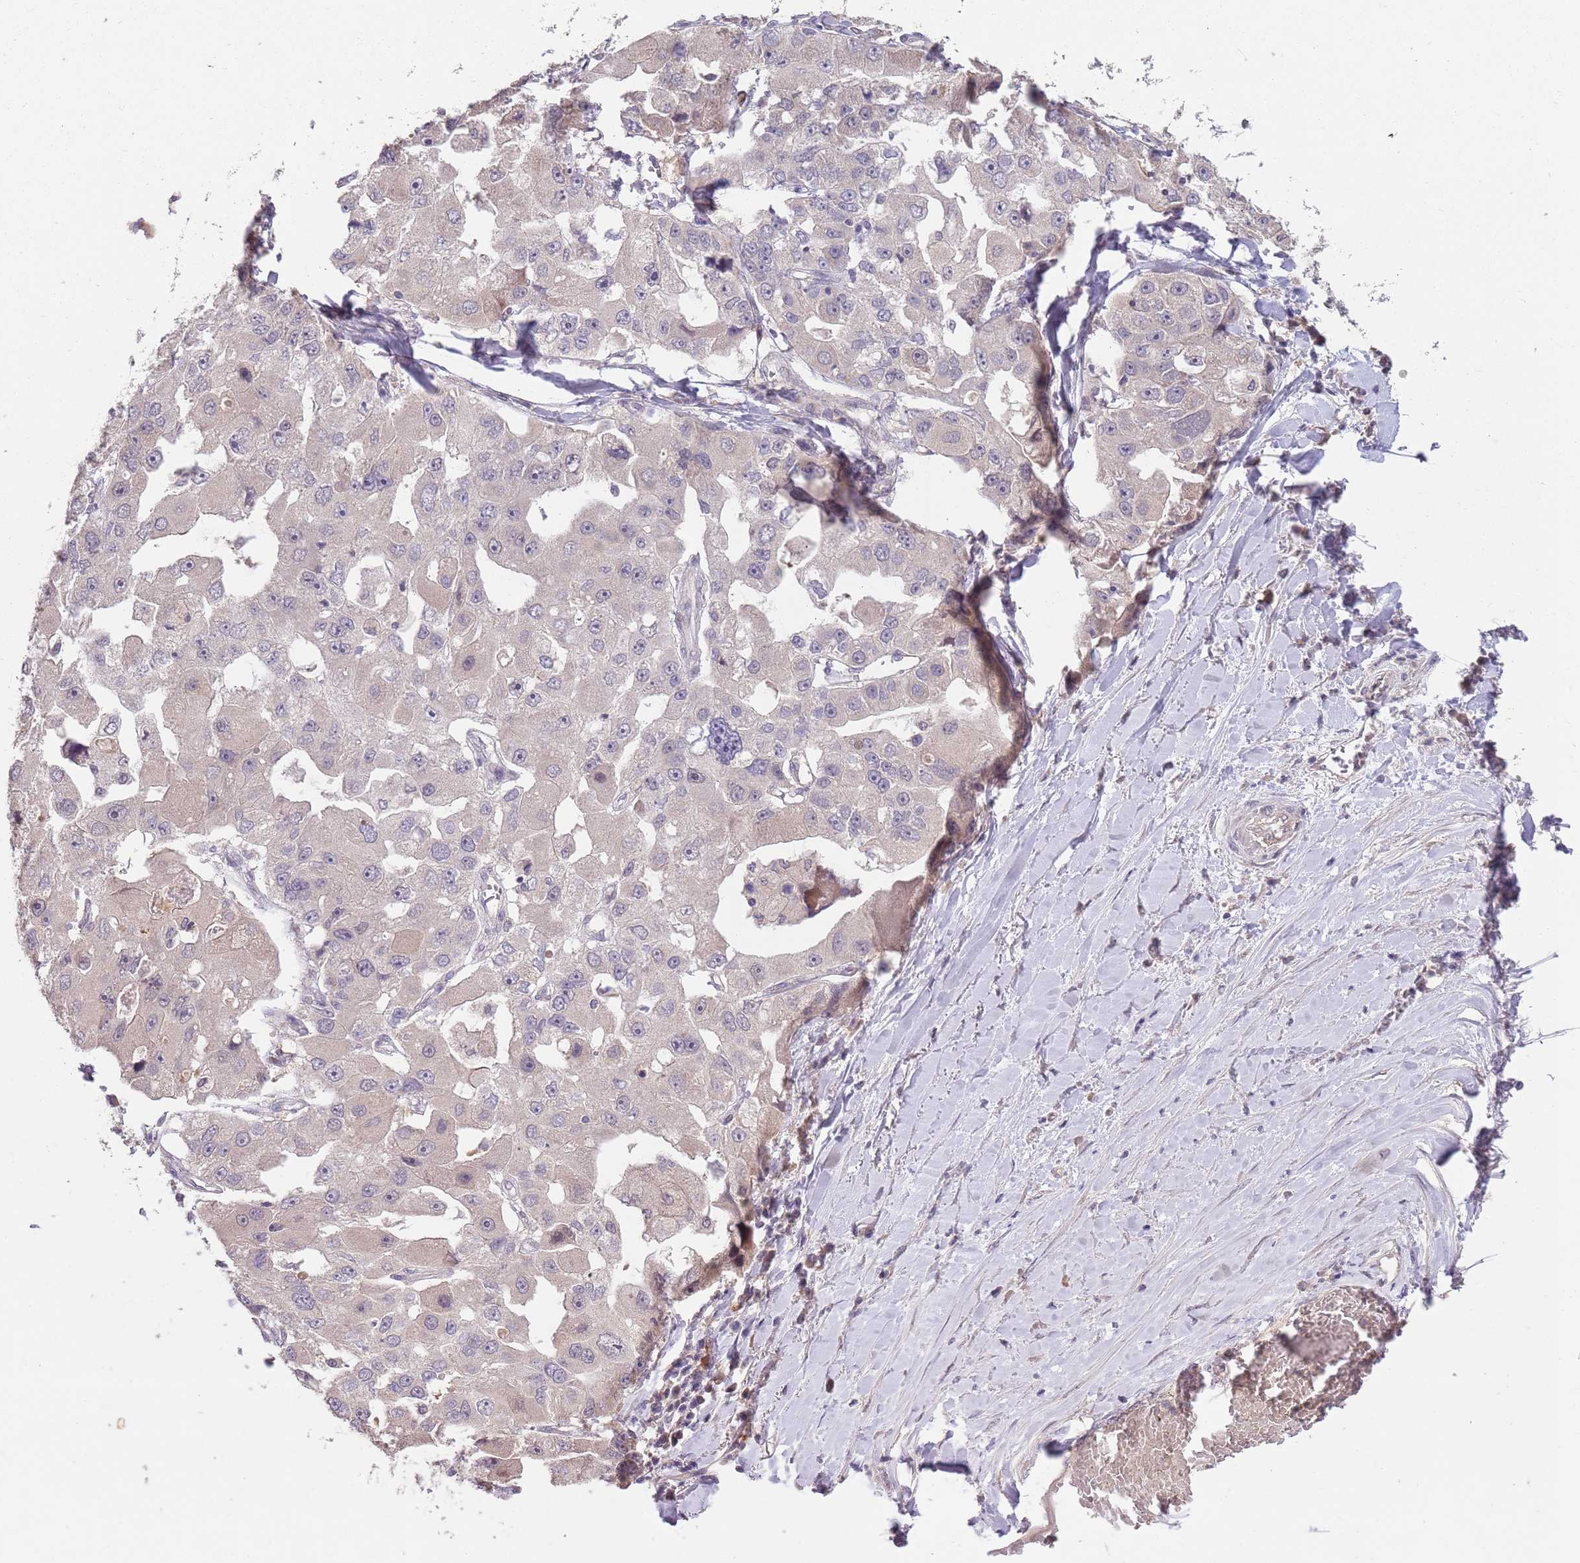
{"staining": {"intensity": "weak", "quantity": "<25%", "location": "cytoplasmic/membranous"}, "tissue": "lung cancer", "cell_type": "Tumor cells", "image_type": "cancer", "snomed": [{"axis": "morphology", "description": "Adenocarcinoma, NOS"}, {"axis": "topography", "description": "Lung"}], "caption": "DAB (3,3'-diaminobenzidine) immunohistochemical staining of human lung cancer exhibits no significant positivity in tumor cells.", "gene": "MEI1", "patient": {"sex": "female", "age": 54}}